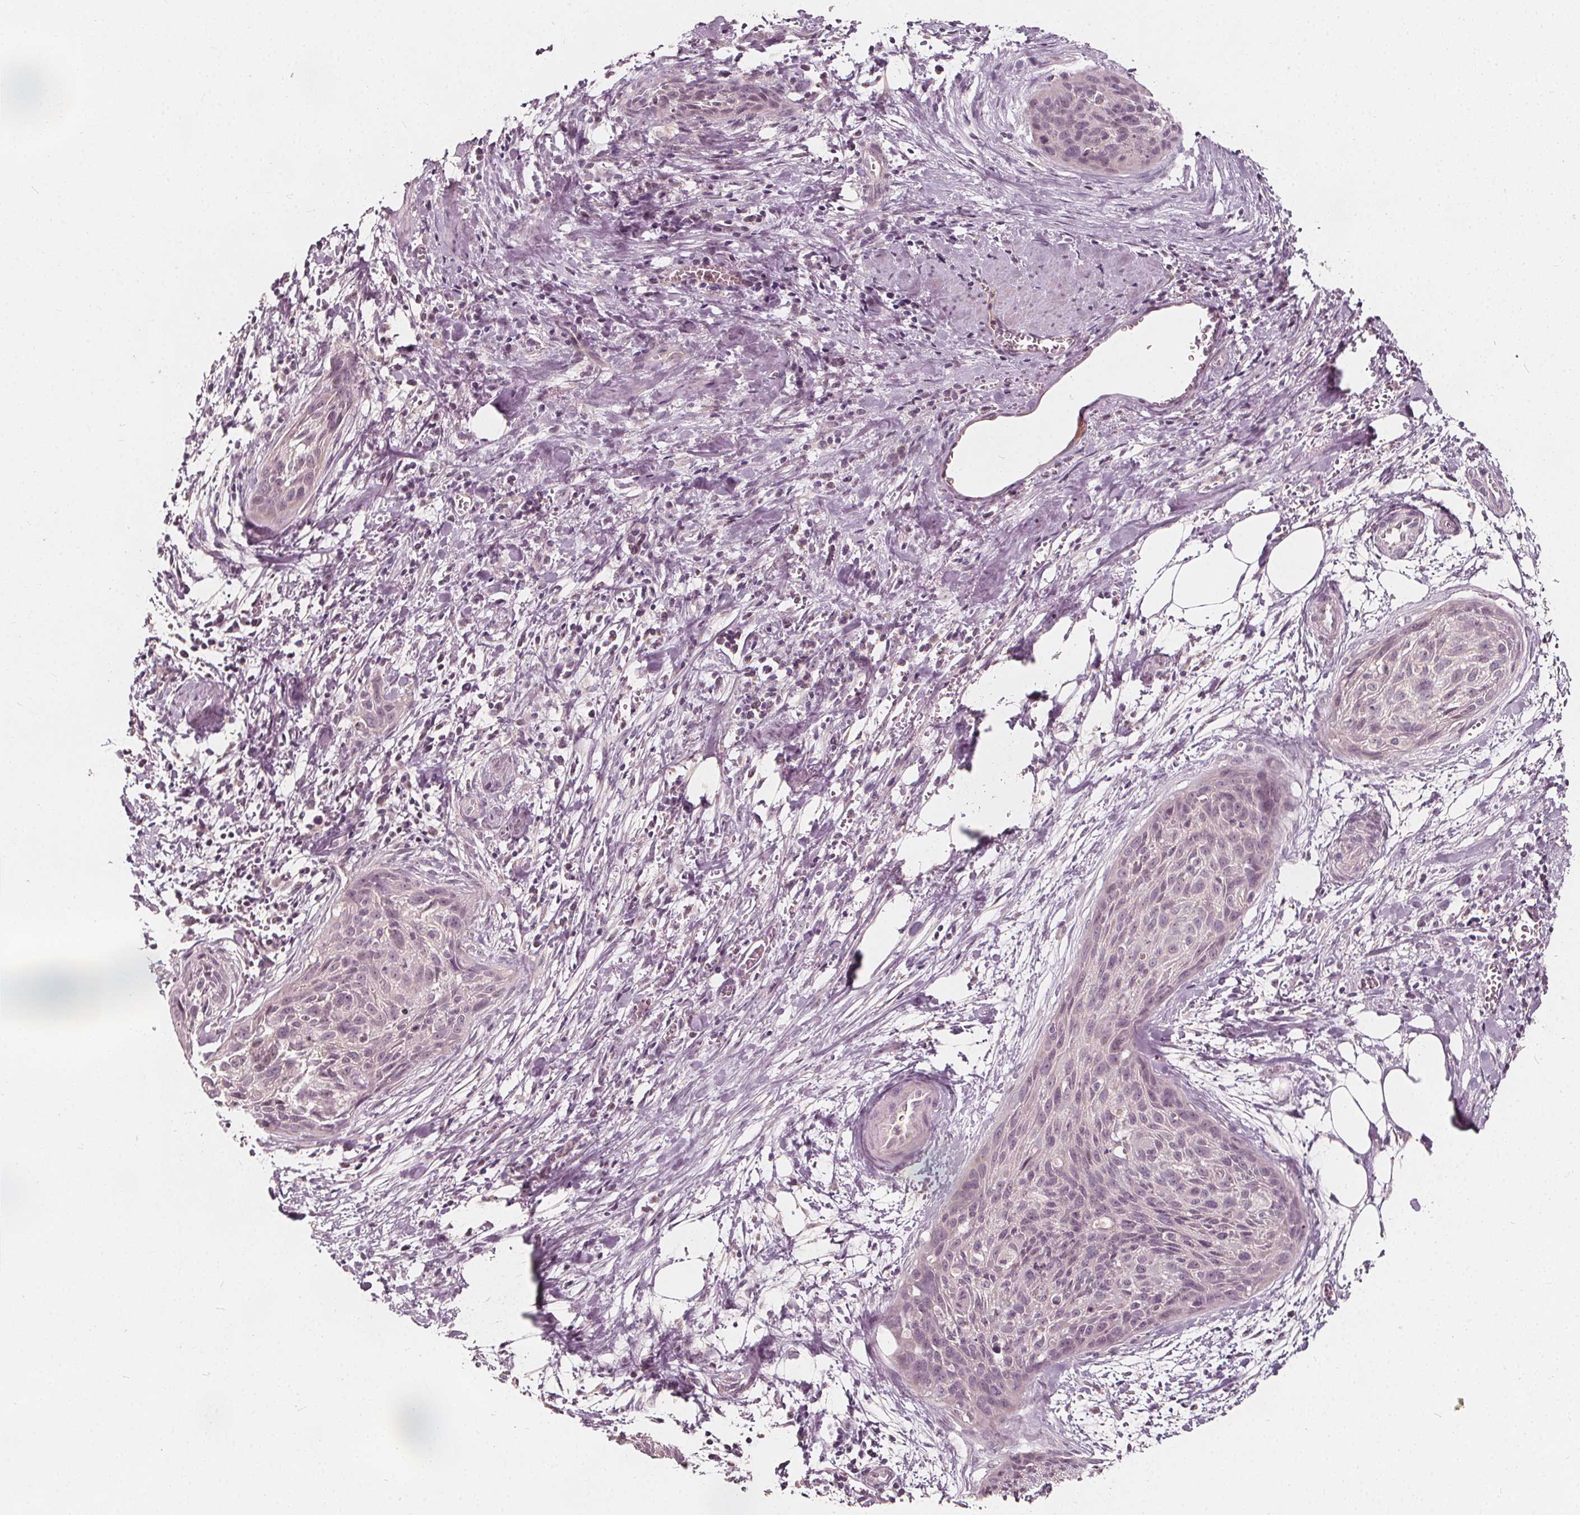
{"staining": {"intensity": "negative", "quantity": "none", "location": "none"}, "tissue": "cervical cancer", "cell_type": "Tumor cells", "image_type": "cancer", "snomed": [{"axis": "morphology", "description": "Squamous cell carcinoma, NOS"}, {"axis": "topography", "description": "Cervix"}], "caption": "Cervical cancer (squamous cell carcinoma) was stained to show a protein in brown. There is no significant positivity in tumor cells.", "gene": "NPC1L1", "patient": {"sex": "female", "age": 55}}